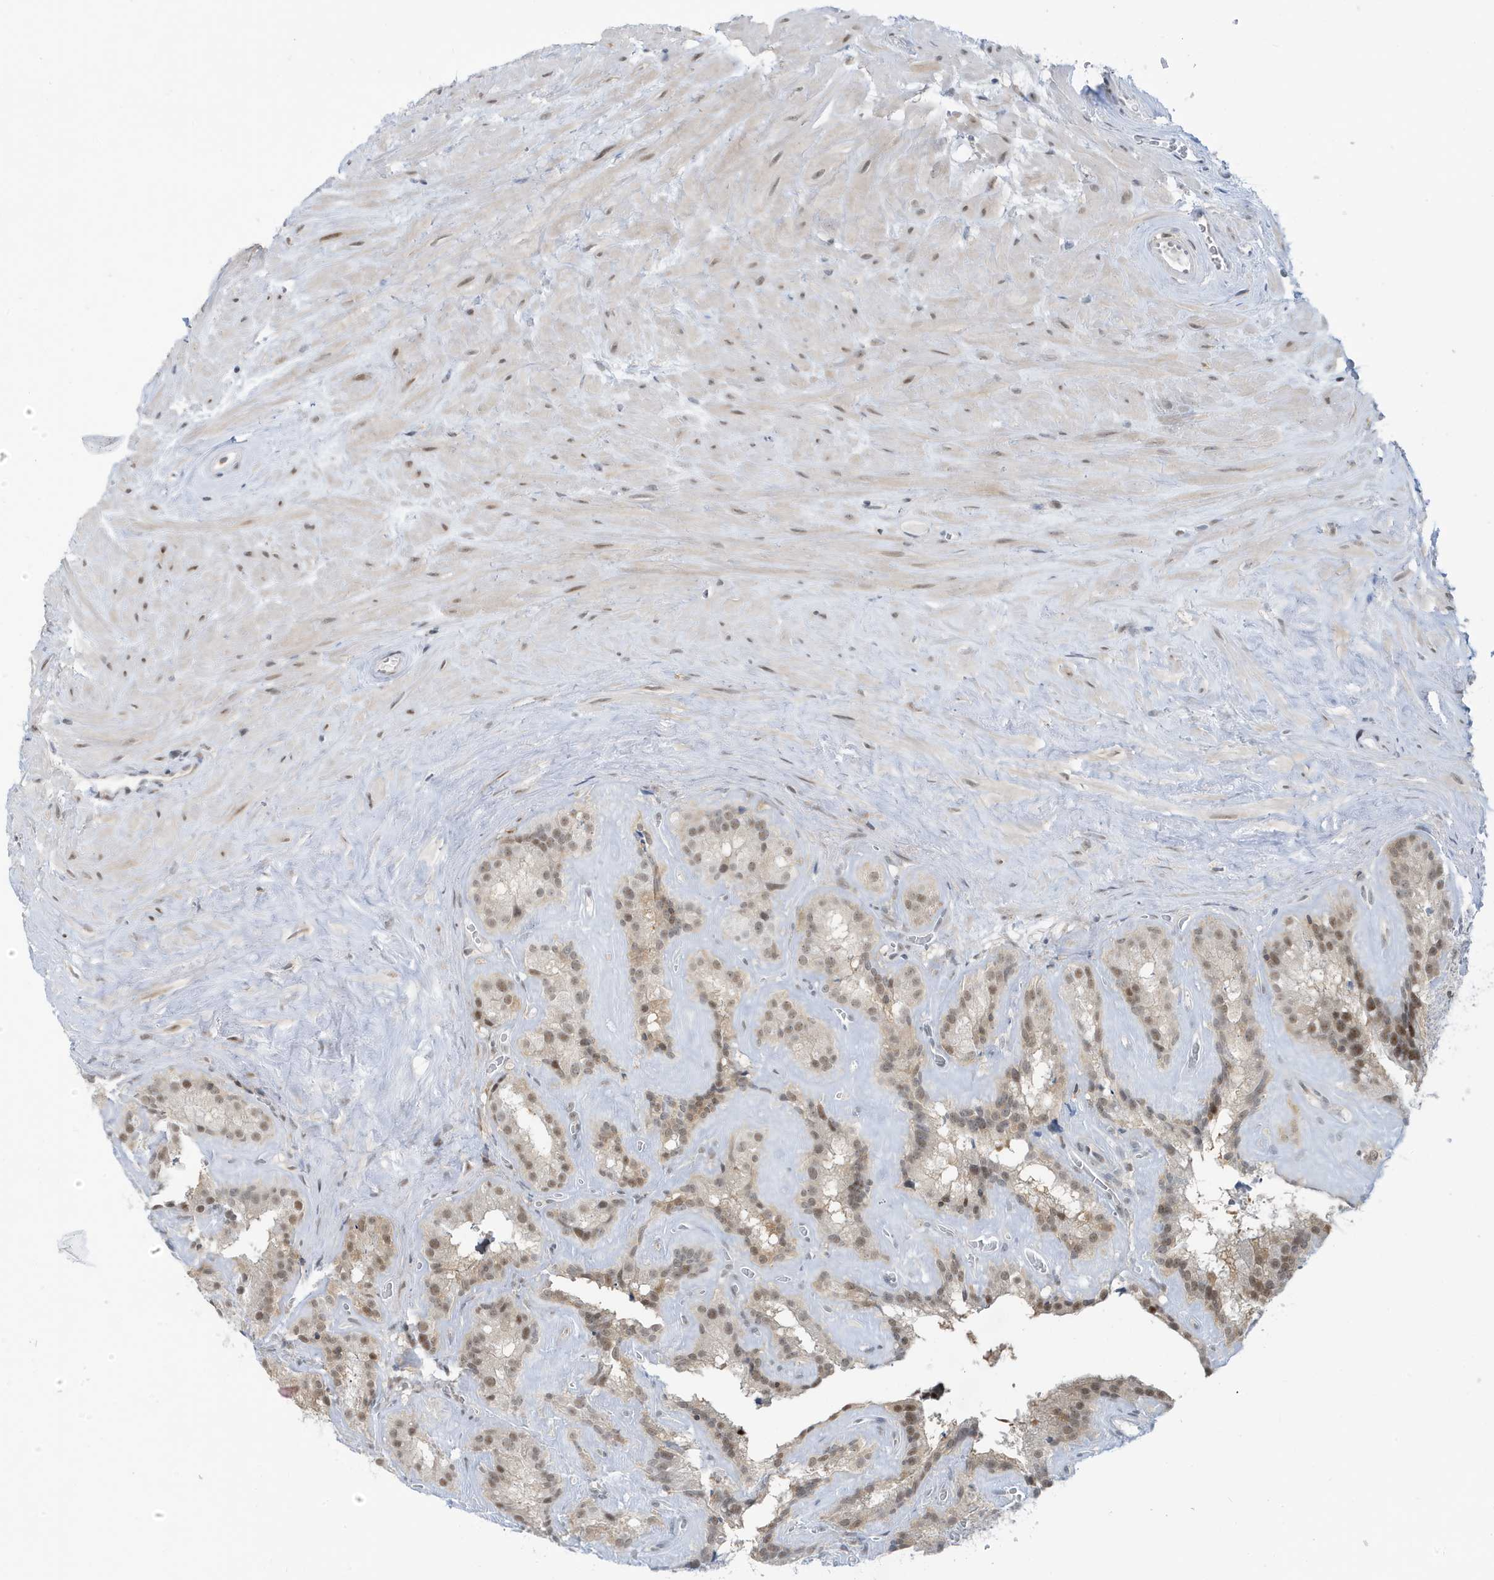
{"staining": {"intensity": "moderate", "quantity": "25%-75%", "location": "cytoplasmic/membranous,nuclear"}, "tissue": "seminal vesicle", "cell_type": "Glandular cells", "image_type": "normal", "snomed": [{"axis": "morphology", "description": "Normal tissue, NOS"}, {"axis": "topography", "description": "Prostate"}, {"axis": "topography", "description": "Seminal veicle"}], "caption": "An image of seminal vesicle stained for a protein exhibits moderate cytoplasmic/membranous,nuclear brown staining in glandular cells. Nuclei are stained in blue.", "gene": "OGA", "patient": {"sex": "male", "age": 59}}